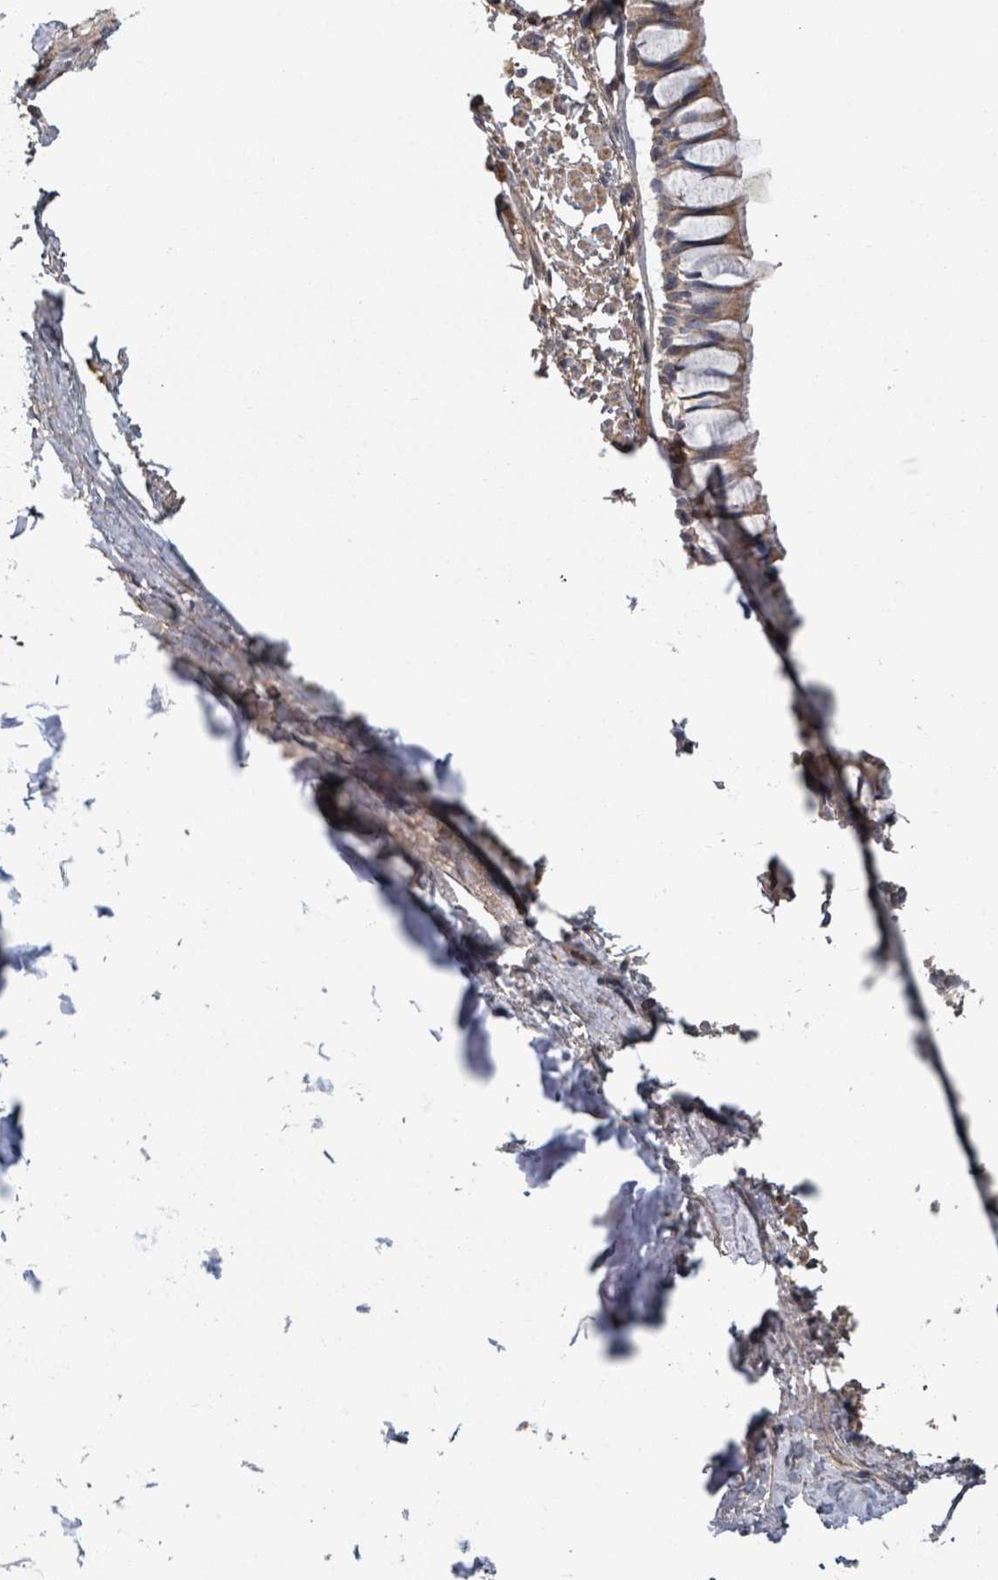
{"staining": {"intensity": "moderate", "quantity": ">75%", "location": "cytoplasmic/membranous"}, "tissue": "bronchus", "cell_type": "Respiratory epithelial cells", "image_type": "normal", "snomed": [{"axis": "morphology", "description": "Normal tissue, NOS"}, {"axis": "topography", "description": "Bronchus"}], "caption": "Protein staining of benign bronchus shows moderate cytoplasmic/membranous expression in about >75% of respiratory epithelial cells.", "gene": "GABBR1", "patient": {"sex": "male", "age": 70}}